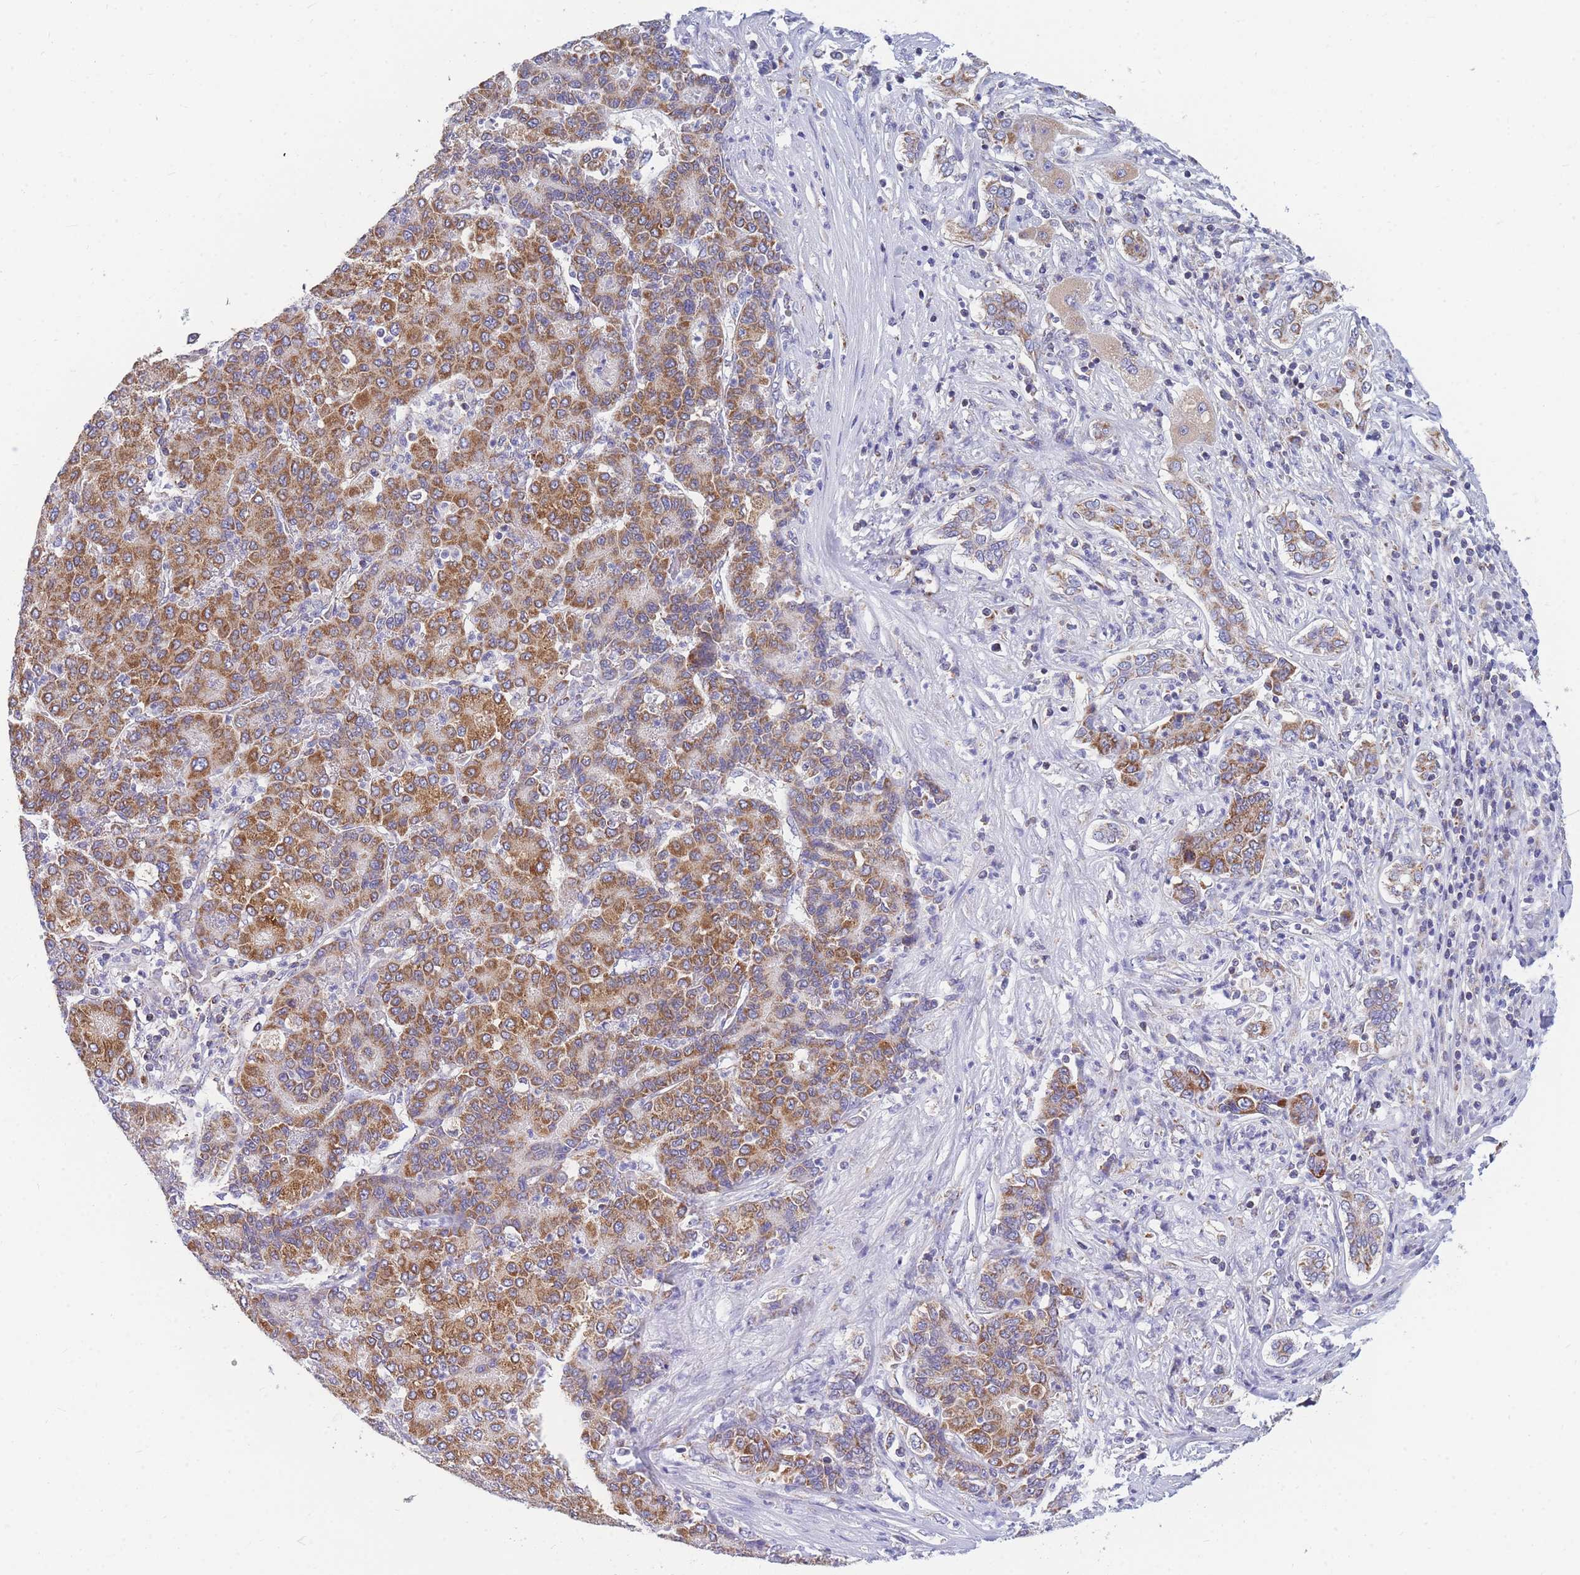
{"staining": {"intensity": "moderate", "quantity": ">75%", "location": "cytoplasmic/membranous"}, "tissue": "liver cancer", "cell_type": "Tumor cells", "image_type": "cancer", "snomed": [{"axis": "morphology", "description": "Carcinoma, Hepatocellular, NOS"}, {"axis": "topography", "description": "Liver"}], "caption": "Immunohistochemistry (IHC) of liver cancer reveals medium levels of moderate cytoplasmic/membranous staining in about >75% of tumor cells. (Stains: DAB in brown, nuclei in blue, Microscopy: brightfield microscopy at high magnification).", "gene": "MRPS11", "patient": {"sex": "male", "age": 65}}